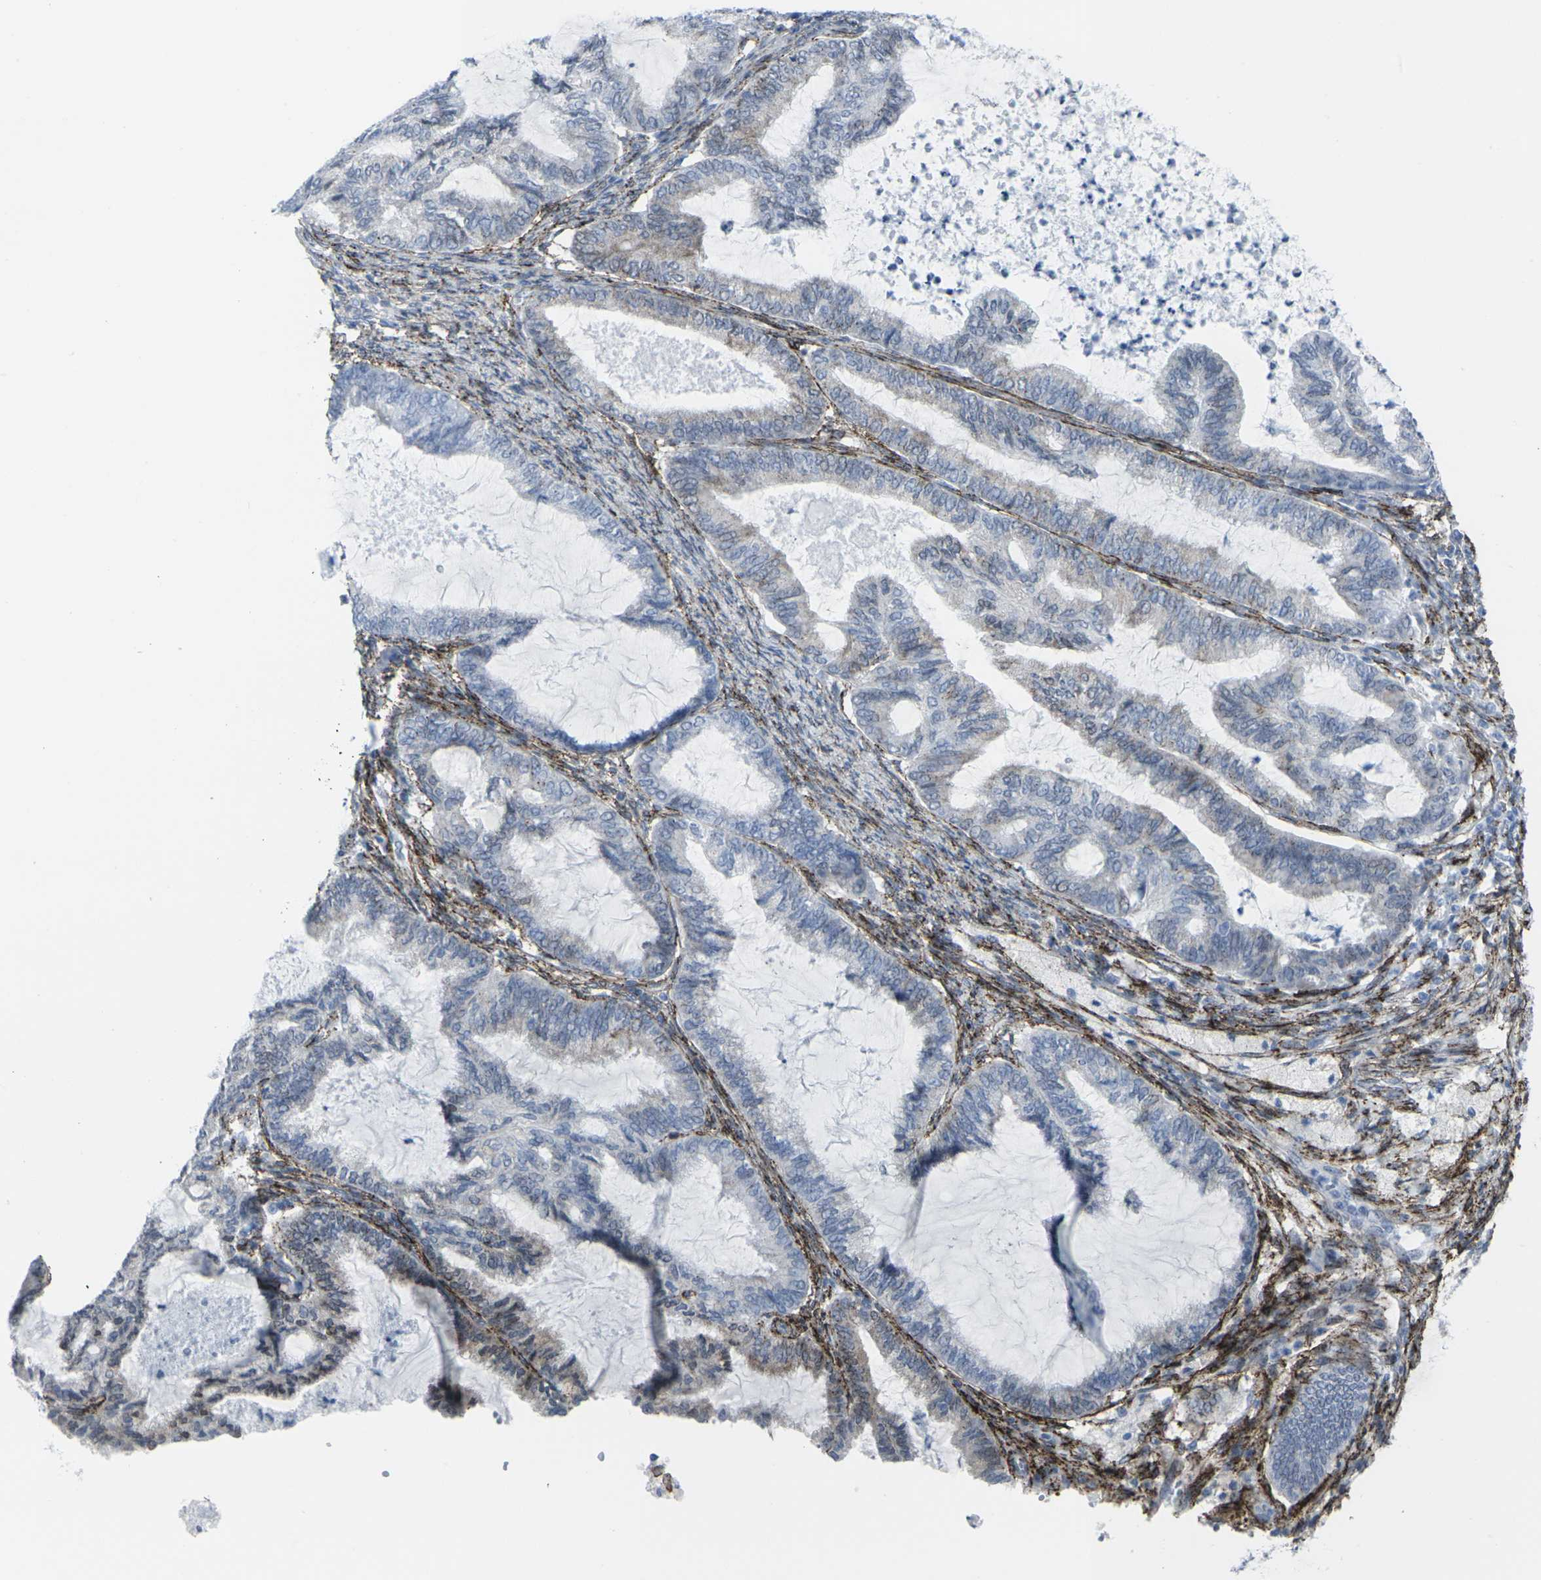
{"staining": {"intensity": "weak", "quantity": "<25%", "location": "cytoplasmic/membranous"}, "tissue": "cervical cancer", "cell_type": "Tumor cells", "image_type": "cancer", "snomed": [{"axis": "morphology", "description": "Normal tissue, NOS"}, {"axis": "morphology", "description": "Adenocarcinoma, NOS"}, {"axis": "topography", "description": "Cervix"}, {"axis": "topography", "description": "Endometrium"}], "caption": "Cervical adenocarcinoma was stained to show a protein in brown. There is no significant expression in tumor cells.", "gene": "CDH11", "patient": {"sex": "female", "age": 86}}